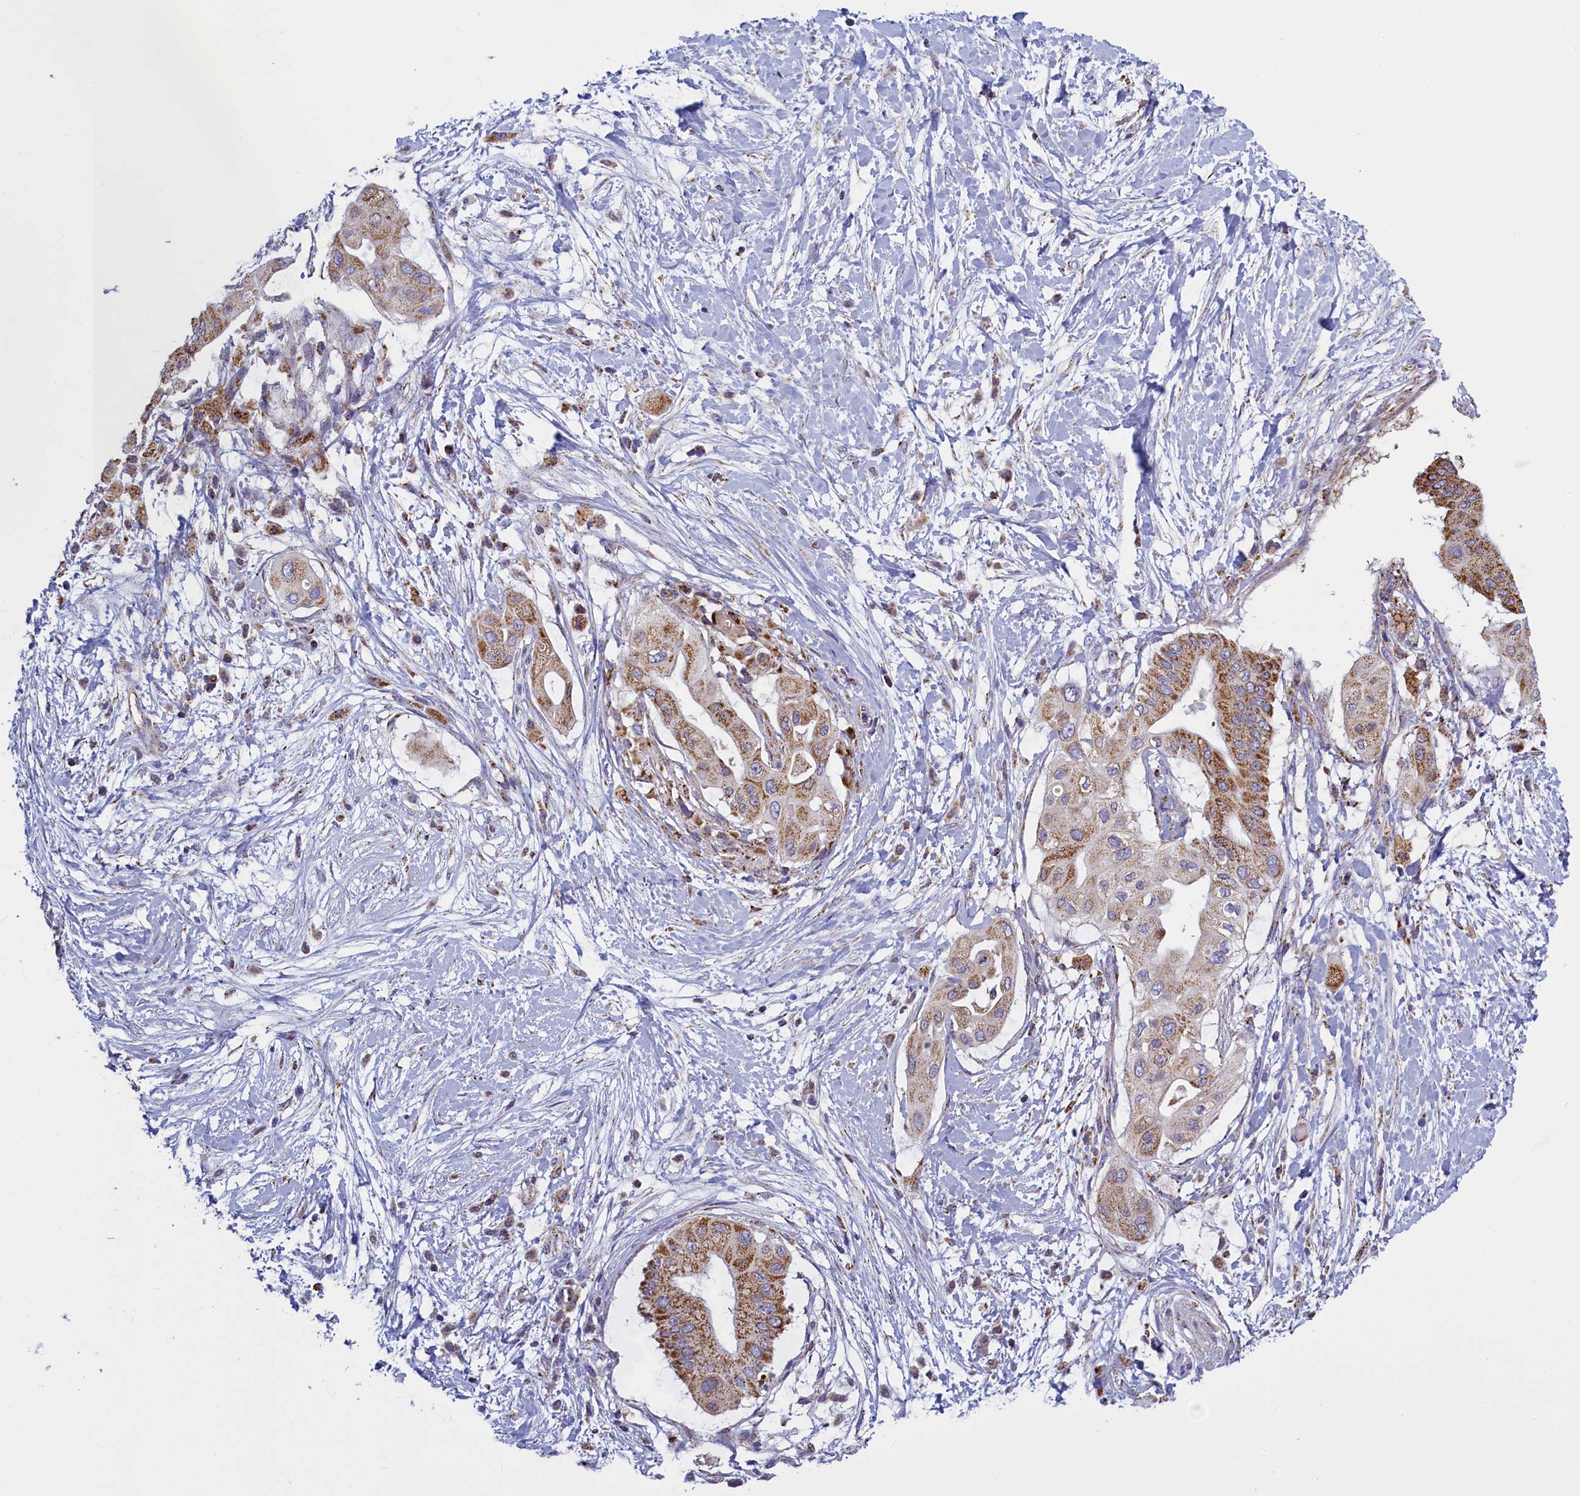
{"staining": {"intensity": "moderate", "quantity": ">75%", "location": "cytoplasmic/membranous"}, "tissue": "pancreatic cancer", "cell_type": "Tumor cells", "image_type": "cancer", "snomed": [{"axis": "morphology", "description": "Adenocarcinoma, NOS"}, {"axis": "topography", "description": "Pancreas"}], "caption": "Pancreatic cancer (adenocarcinoma) stained with DAB immunohistochemistry exhibits medium levels of moderate cytoplasmic/membranous staining in about >75% of tumor cells.", "gene": "IFT122", "patient": {"sex": "male", "age": 68}}